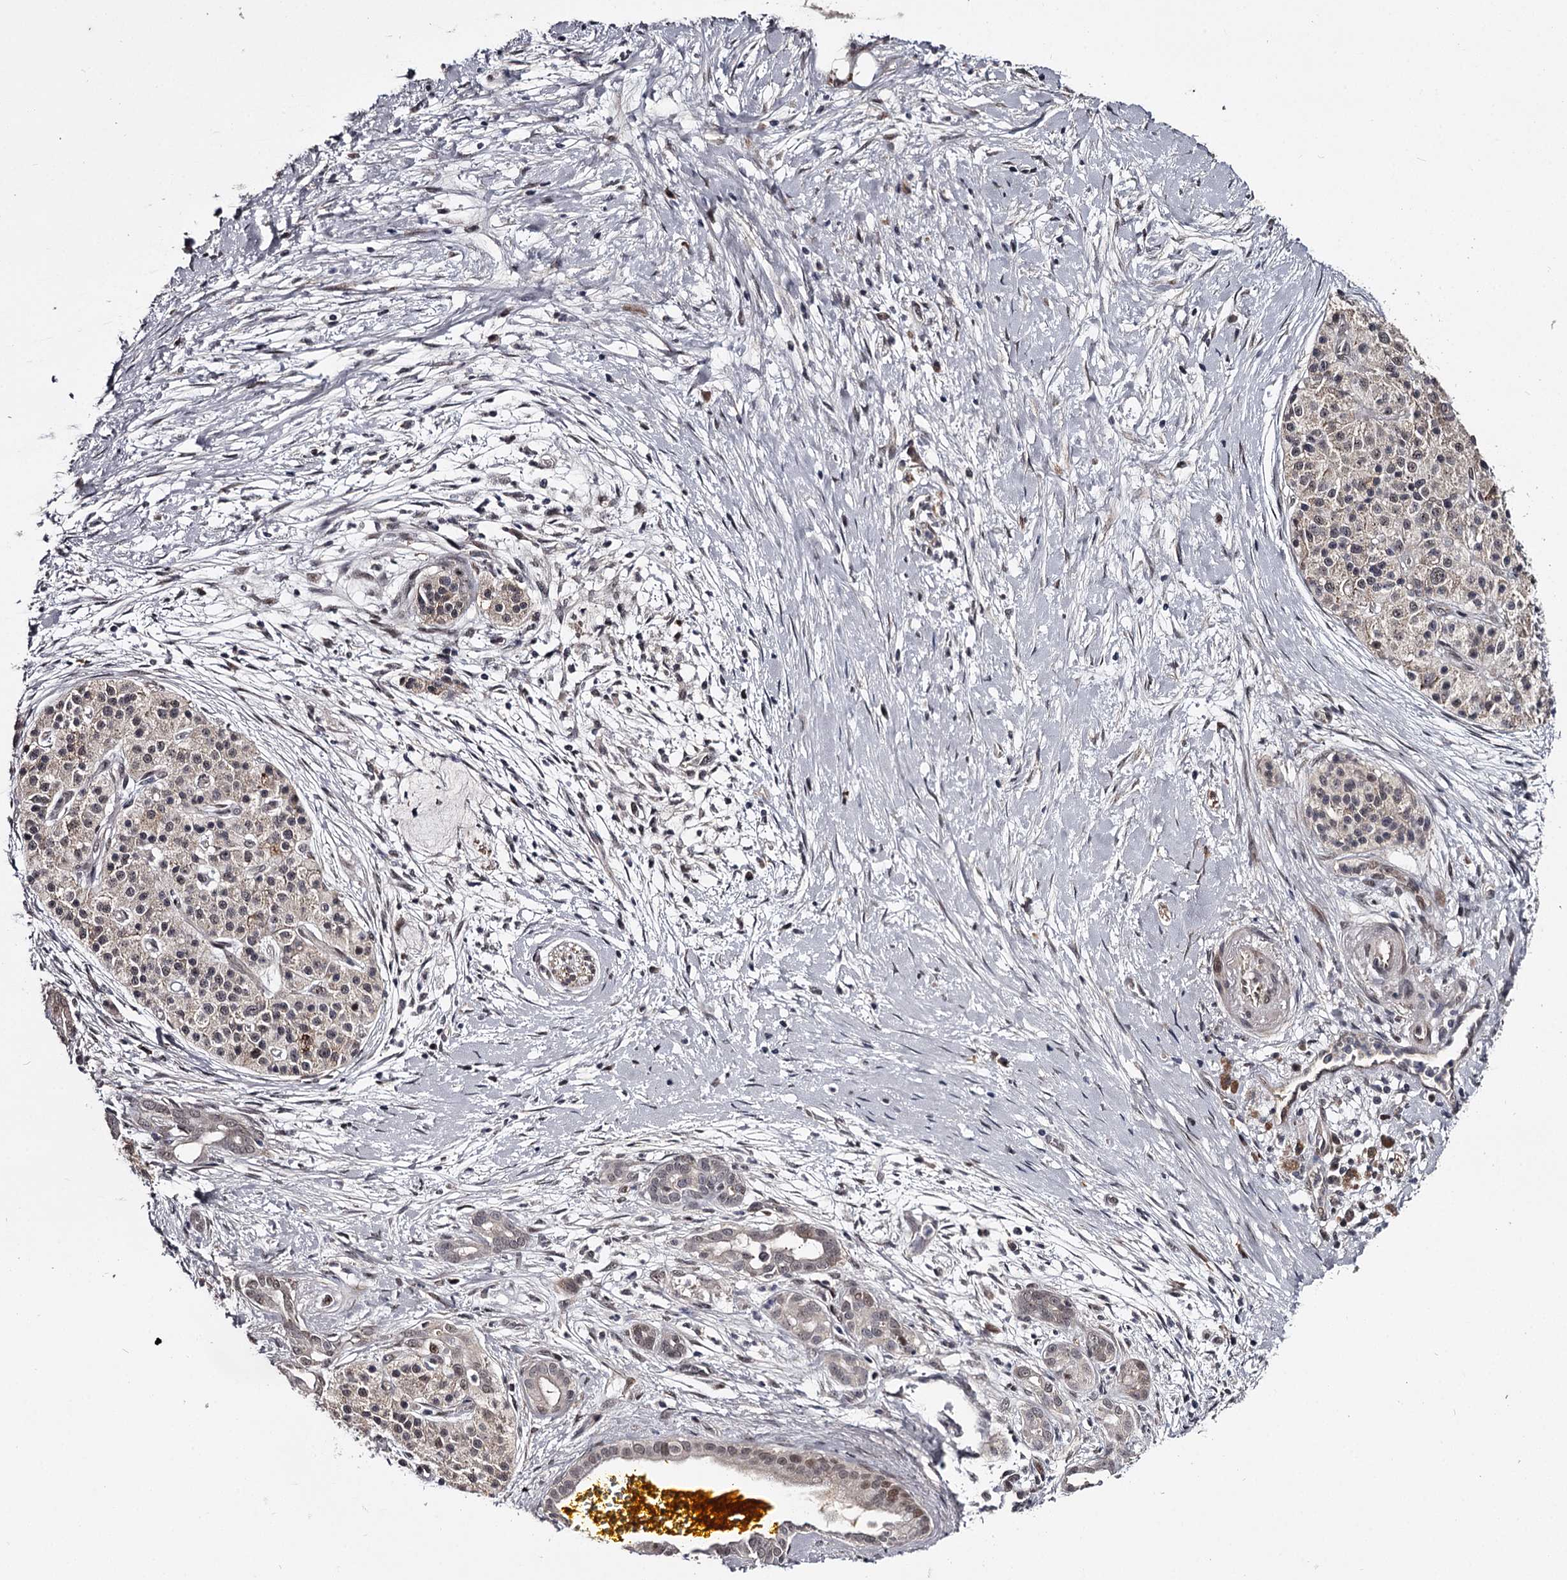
{"staining": {"intensity": "weak", "quantity": "25%-75%", "location": "nuclear"}, "tissue": "pancreatic cancer", "cell_type": "Tumor cells", "image_type": "cancer", "snomed": [{"axis": "morphology", "description": "Adenocarcinoma, NOS"}, {"axis": "topography", "description": "Pancreas"}], "caption": "This image shows IHC staining of pancreatic adenocarcinoma, with low weak nuclear expression in approximately 25%-75% of tumor cells.", "gene": "RNF44", "patient": {"sex": "male", "age": 58}}